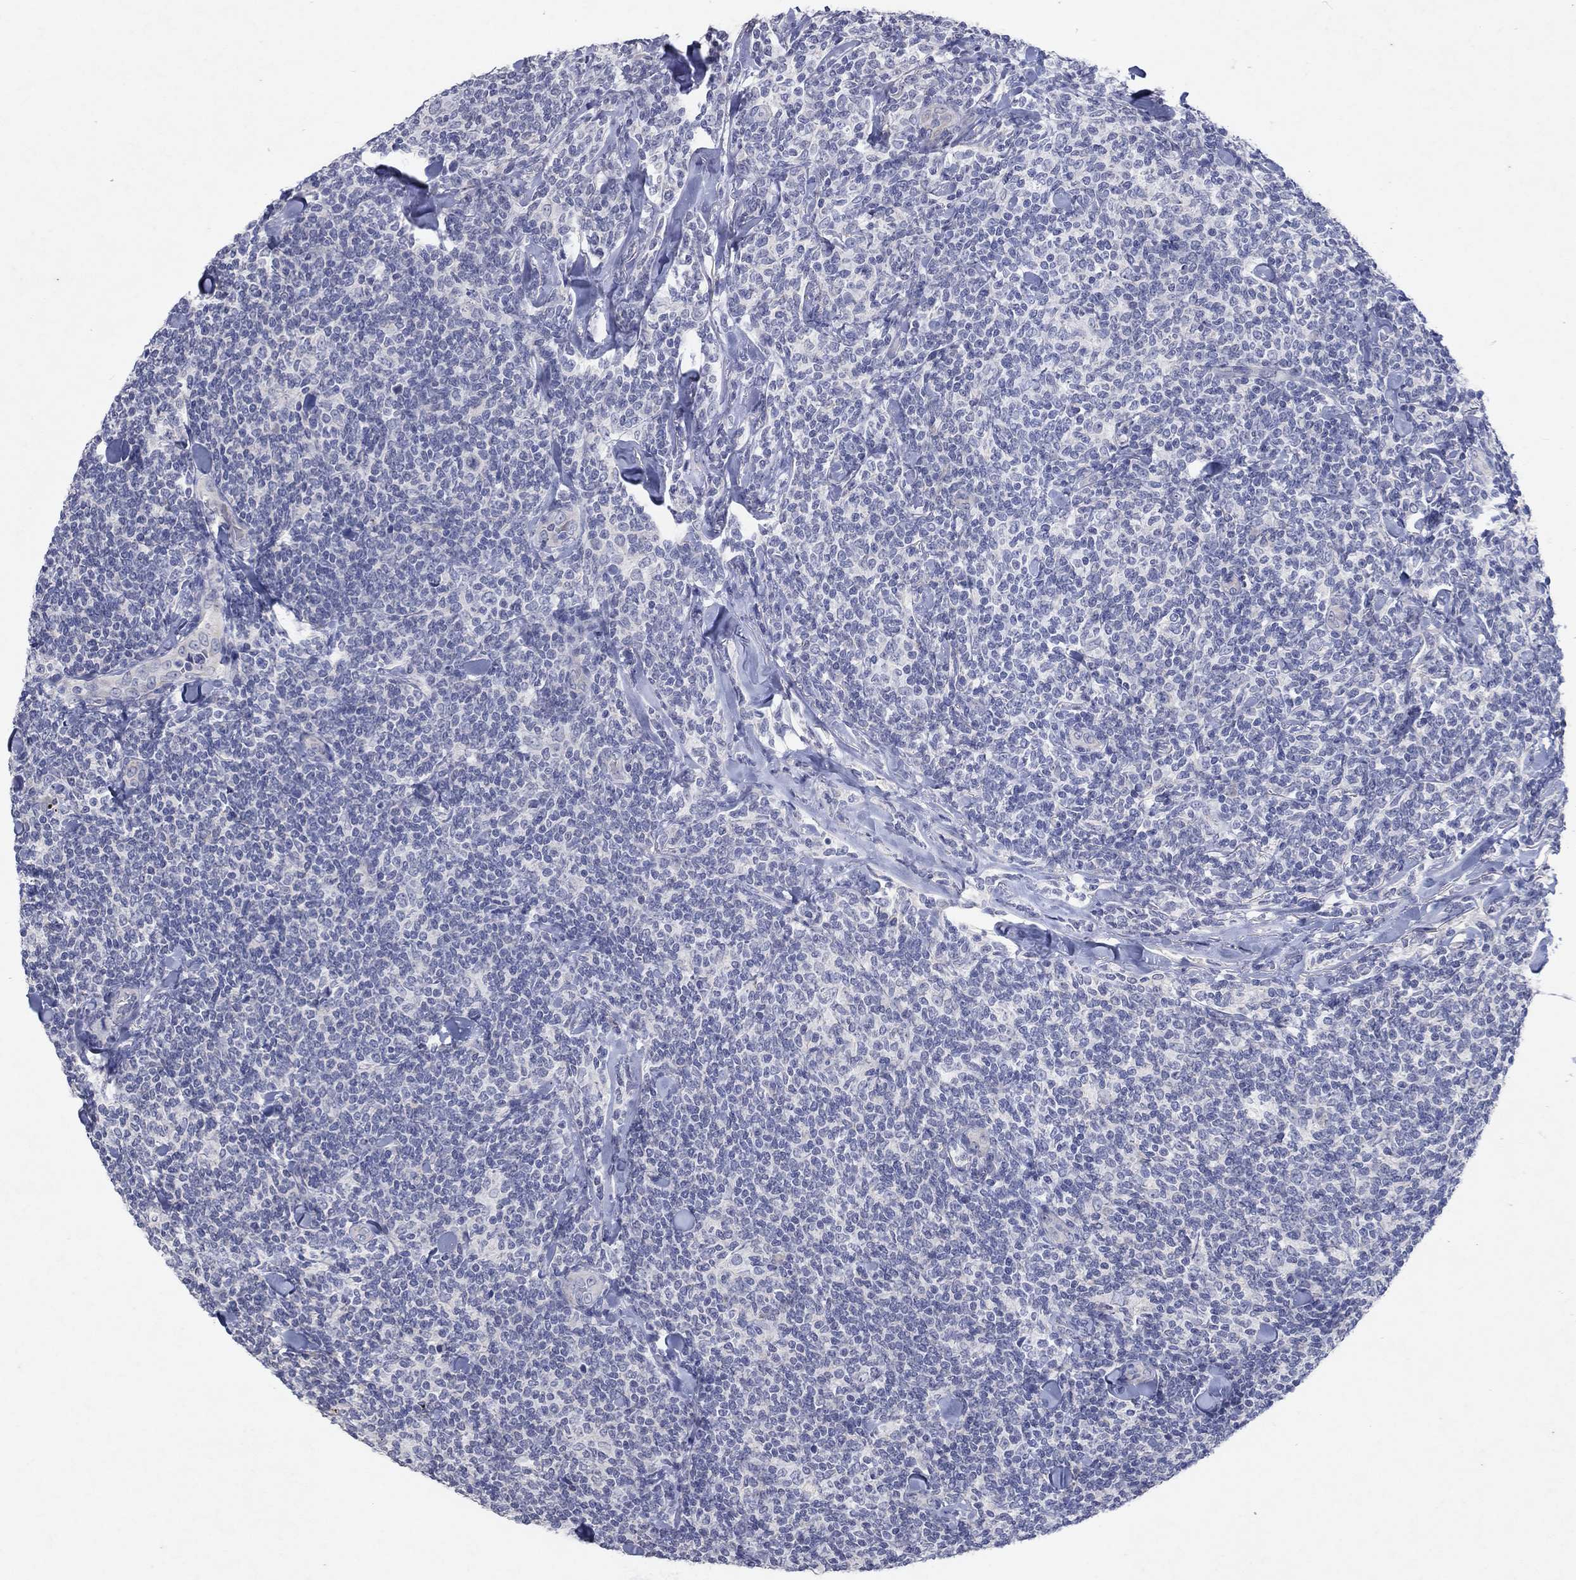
{"staining": {"intensity": "negative", "quantity": "none", "location": "none"}, "tissue": "lymphoma", "cell_type": "Tumor cells", "image_type": "cancer", "snomed": [{"axis": "morphology", "description": "Malignant lymphoma, non-Hodgkin's type, Low grade"}, {"axis": "topography", "description": "Lymph node"}], "caption": "Immunohistochemistry of human malignant lymphoma, non-Hodgkin's type (low-grade) demonstrates no staining in tumor cells.", "gene": "KRT40", "patient": {"sex": "female", "age": 56}}